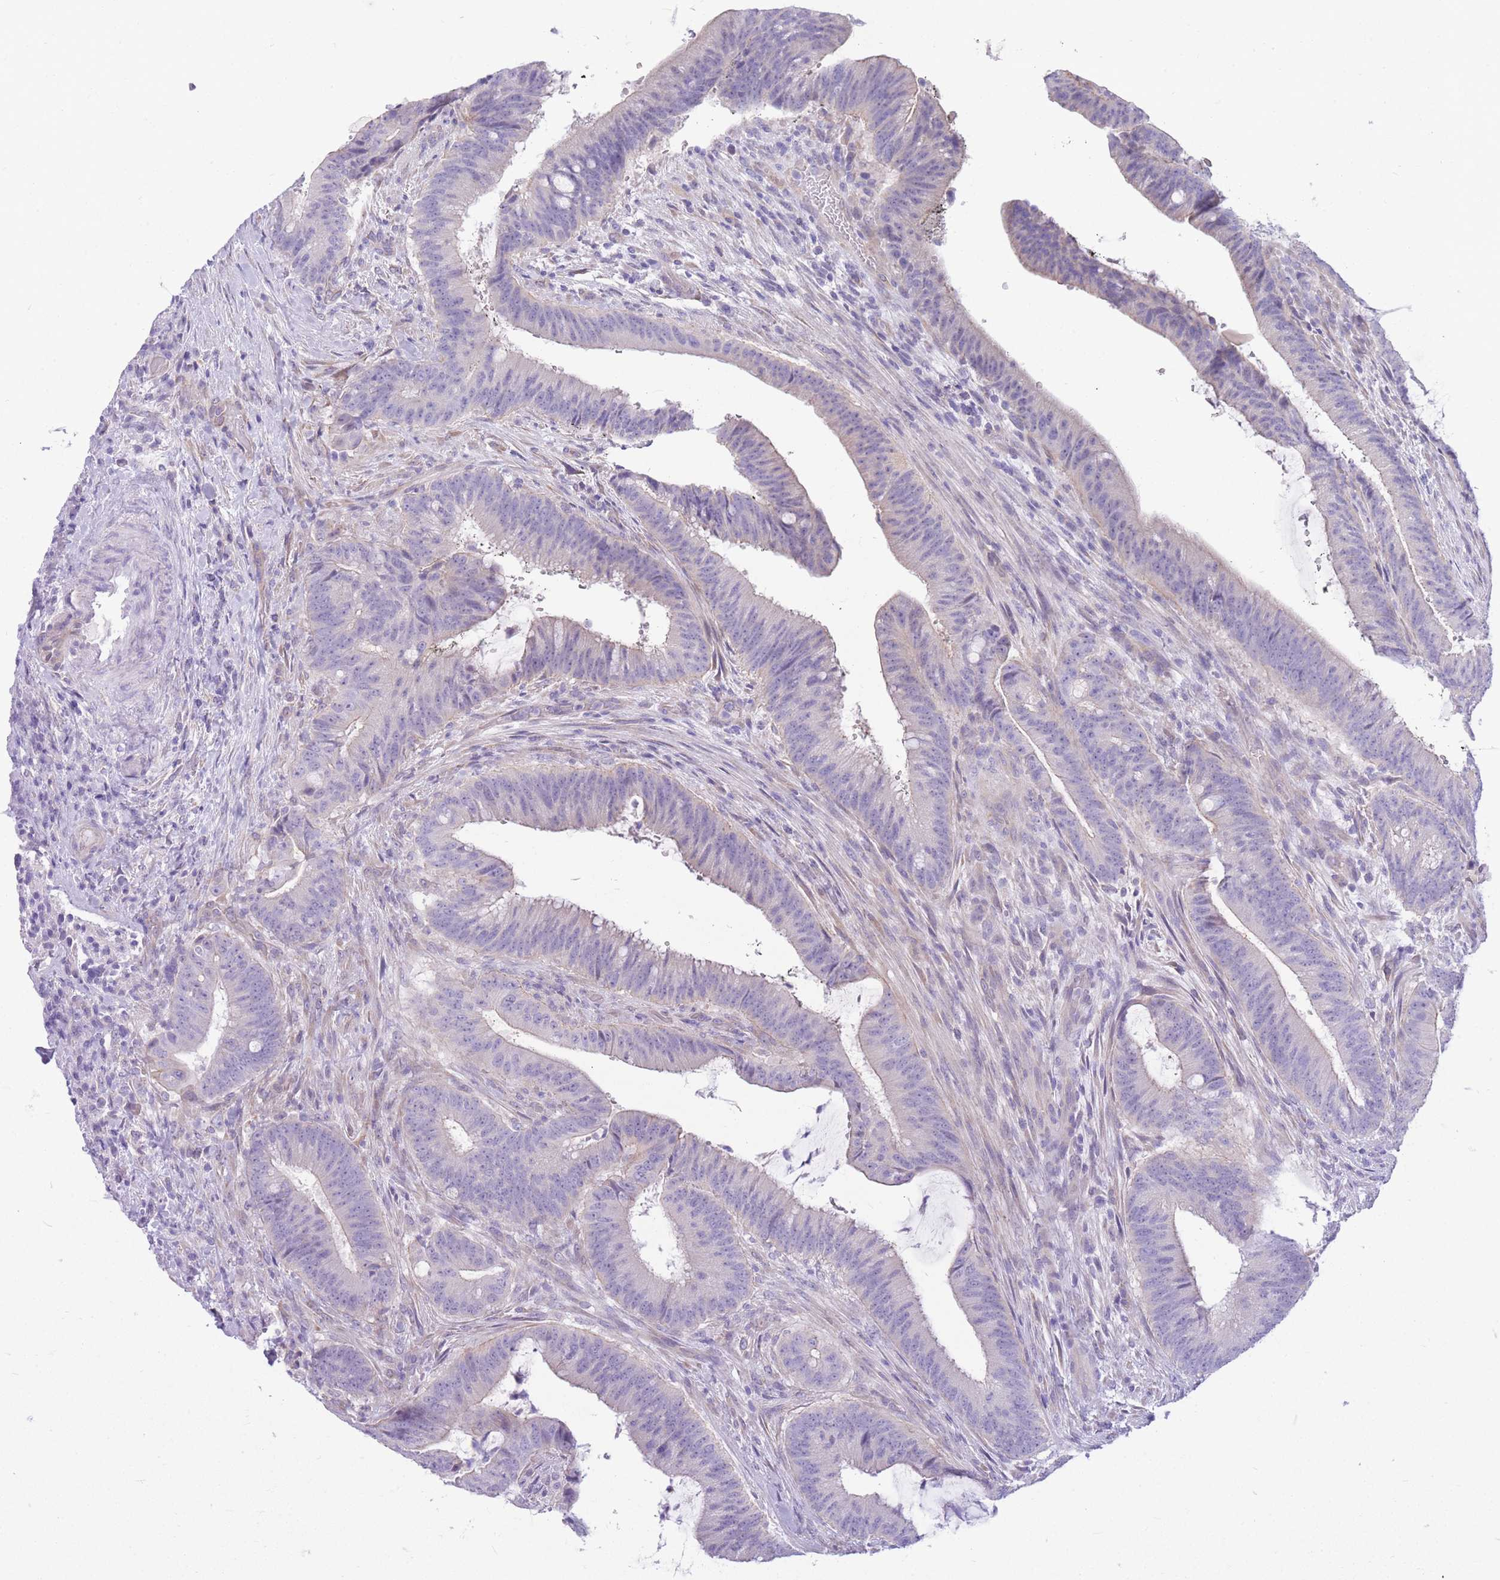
{"staining": {"intensity": "negative", "quantity": "none", "location": "none"}, "tissue": "colorectal cancer", "cell_type": "Tumor cells", "image_type": "cancer", "snomed": [{"axis": "morphology", "description": "Adenocarcinoma, NOS"}, {"axis": "topography", "description": "Colon"}], "caption": "Micrograph shows no significant protein positivity in tumor cells of colorectal cancer.", "gene": "ZNF311", "patient": {"sex": "female", "age": 43}}